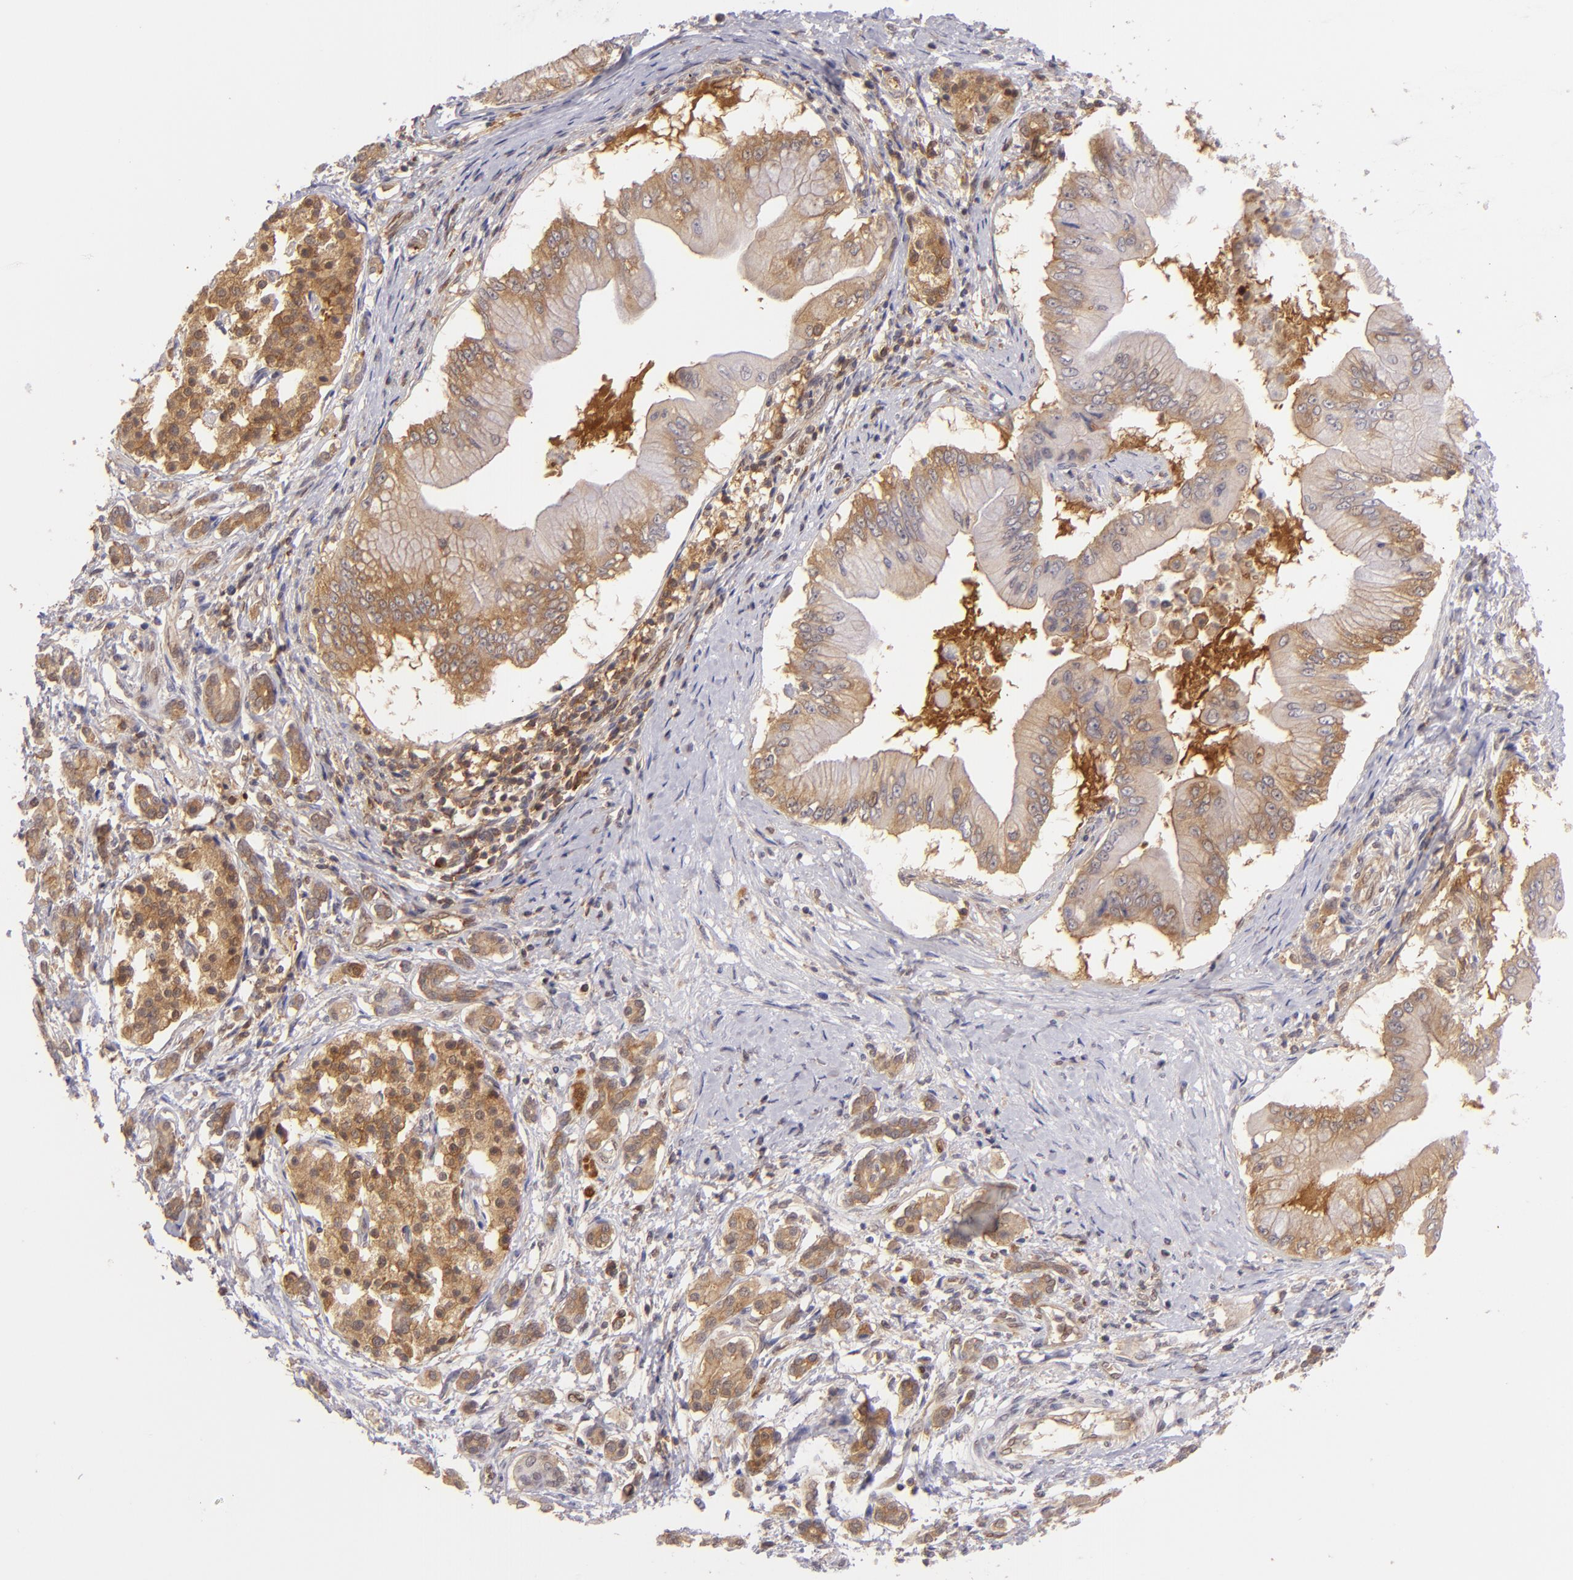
{"staining": {"intensity": "moderate", "quantity": "25%-75%", "location": "cytoplasmic/membranous"}, "tissue": "pancreatic cancer", "cell_type": "Tumor cells", "image_type": "cancer", "snomed": [{"axis": "morphology", "description": "Adenocarcinoma, NOS"}, {"axis": "topography", "description": "Pancreas"}], "caption": "Brown immunohistochemical staining in human adenocarcinoma (pancreatic) reveals moderate cytoplasmic/membranous positivity in about 25%-75% of tumor cells.", "gene": "PTPN13", "patient": {"sex": "male", "age": 62}}